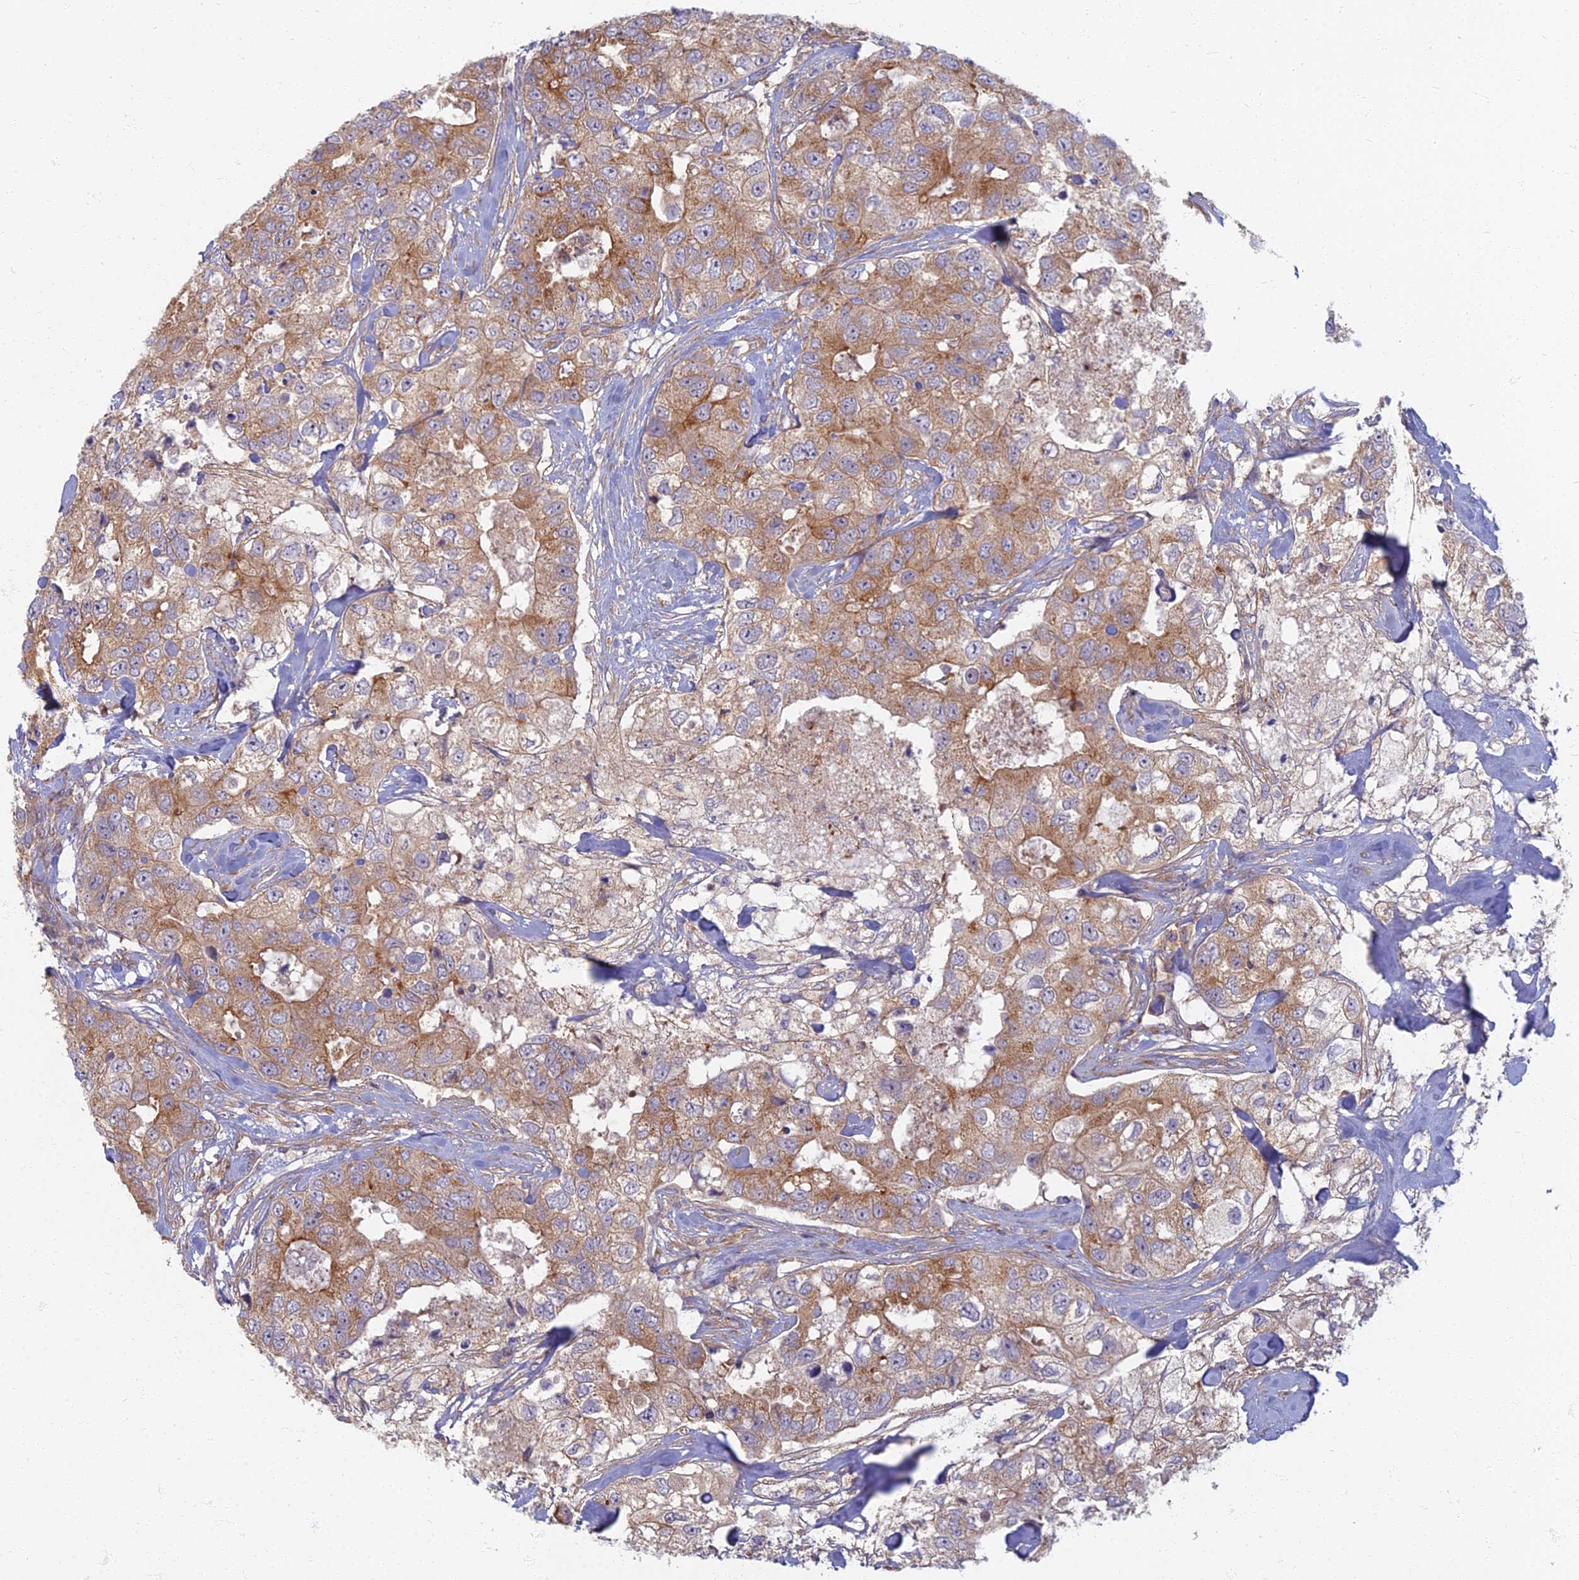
{"staining": {"intensity": "moderate", "quantity": ">75%", "location": "cytoplasmic/membranous"}, "tissue": "breast cancer", "cell_type": "Tumor cells", "image_type": "cancer", "snomed": [{"axis": "morphology", "description": "Duct carcinoma"}, {"axis": "topography", "description": "Breast"}], "caption": "Invasive ductal carcinoma (breast) tissue displays moderate cytoplasmic/membranous staining in approximately >75% of tumor cells, visualized by immunohistochemistry.", "gene": "PROX2", "patient": {"sex": "female", "age": 62}}